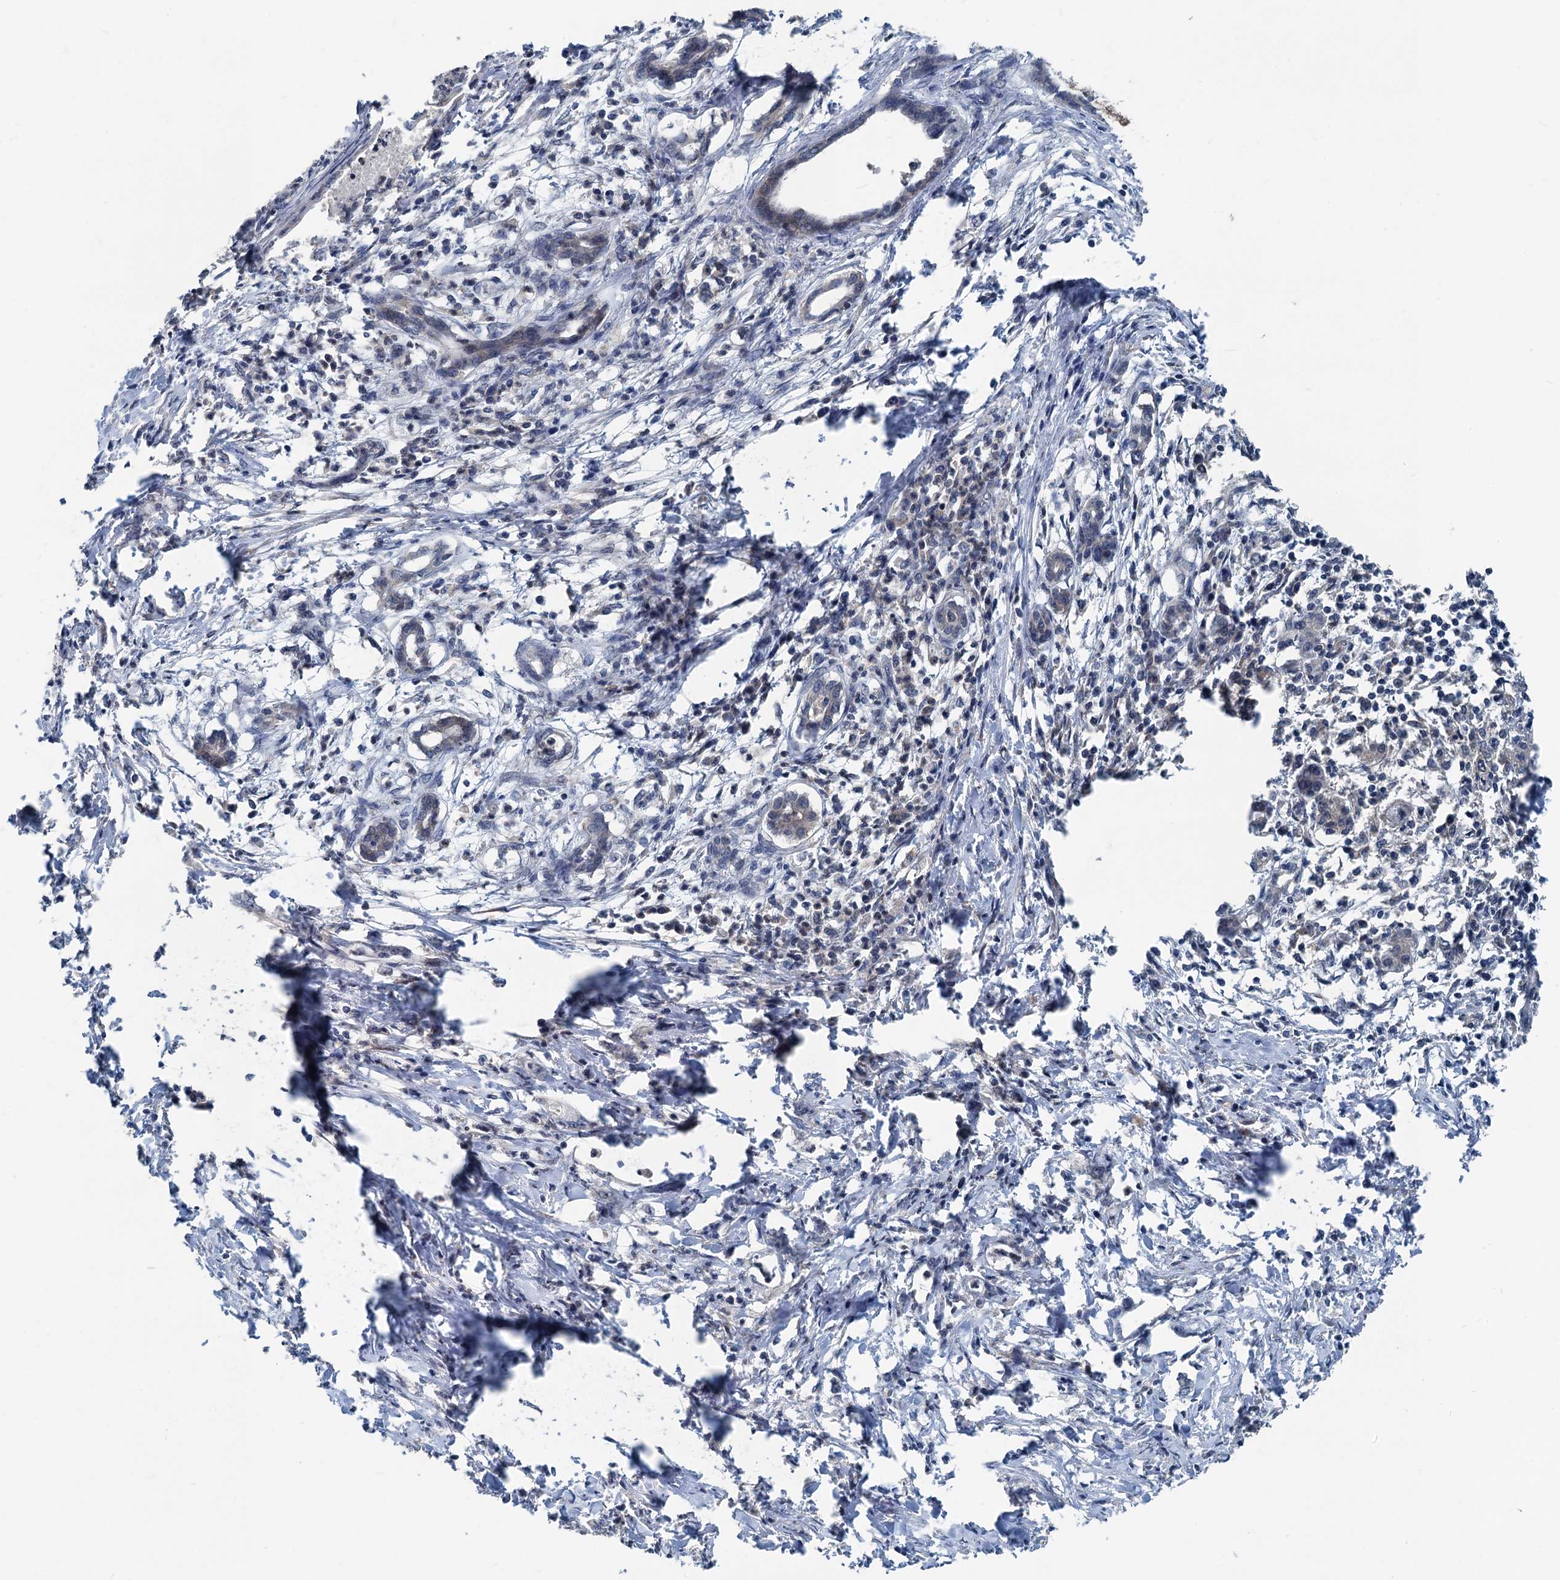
{"staining": {"intensity": "negative", "quantity": "none", "location": "none"}, "tissue": "pancreatic cancer", "cell_type": "Tumor cells", "image_type": "cancer", "snomed": [{"axis": "morphology", "description": "Adenocarcinoma, NOS"}, {"axis": "topography", "description": "Pancreas"}], "caption": "A micrograph of human adenocarcinoma (pancreatic) is negative for staining in tumor cells.", "gene": "GCLM", "patient": {"sex": "female", "age": 55}}